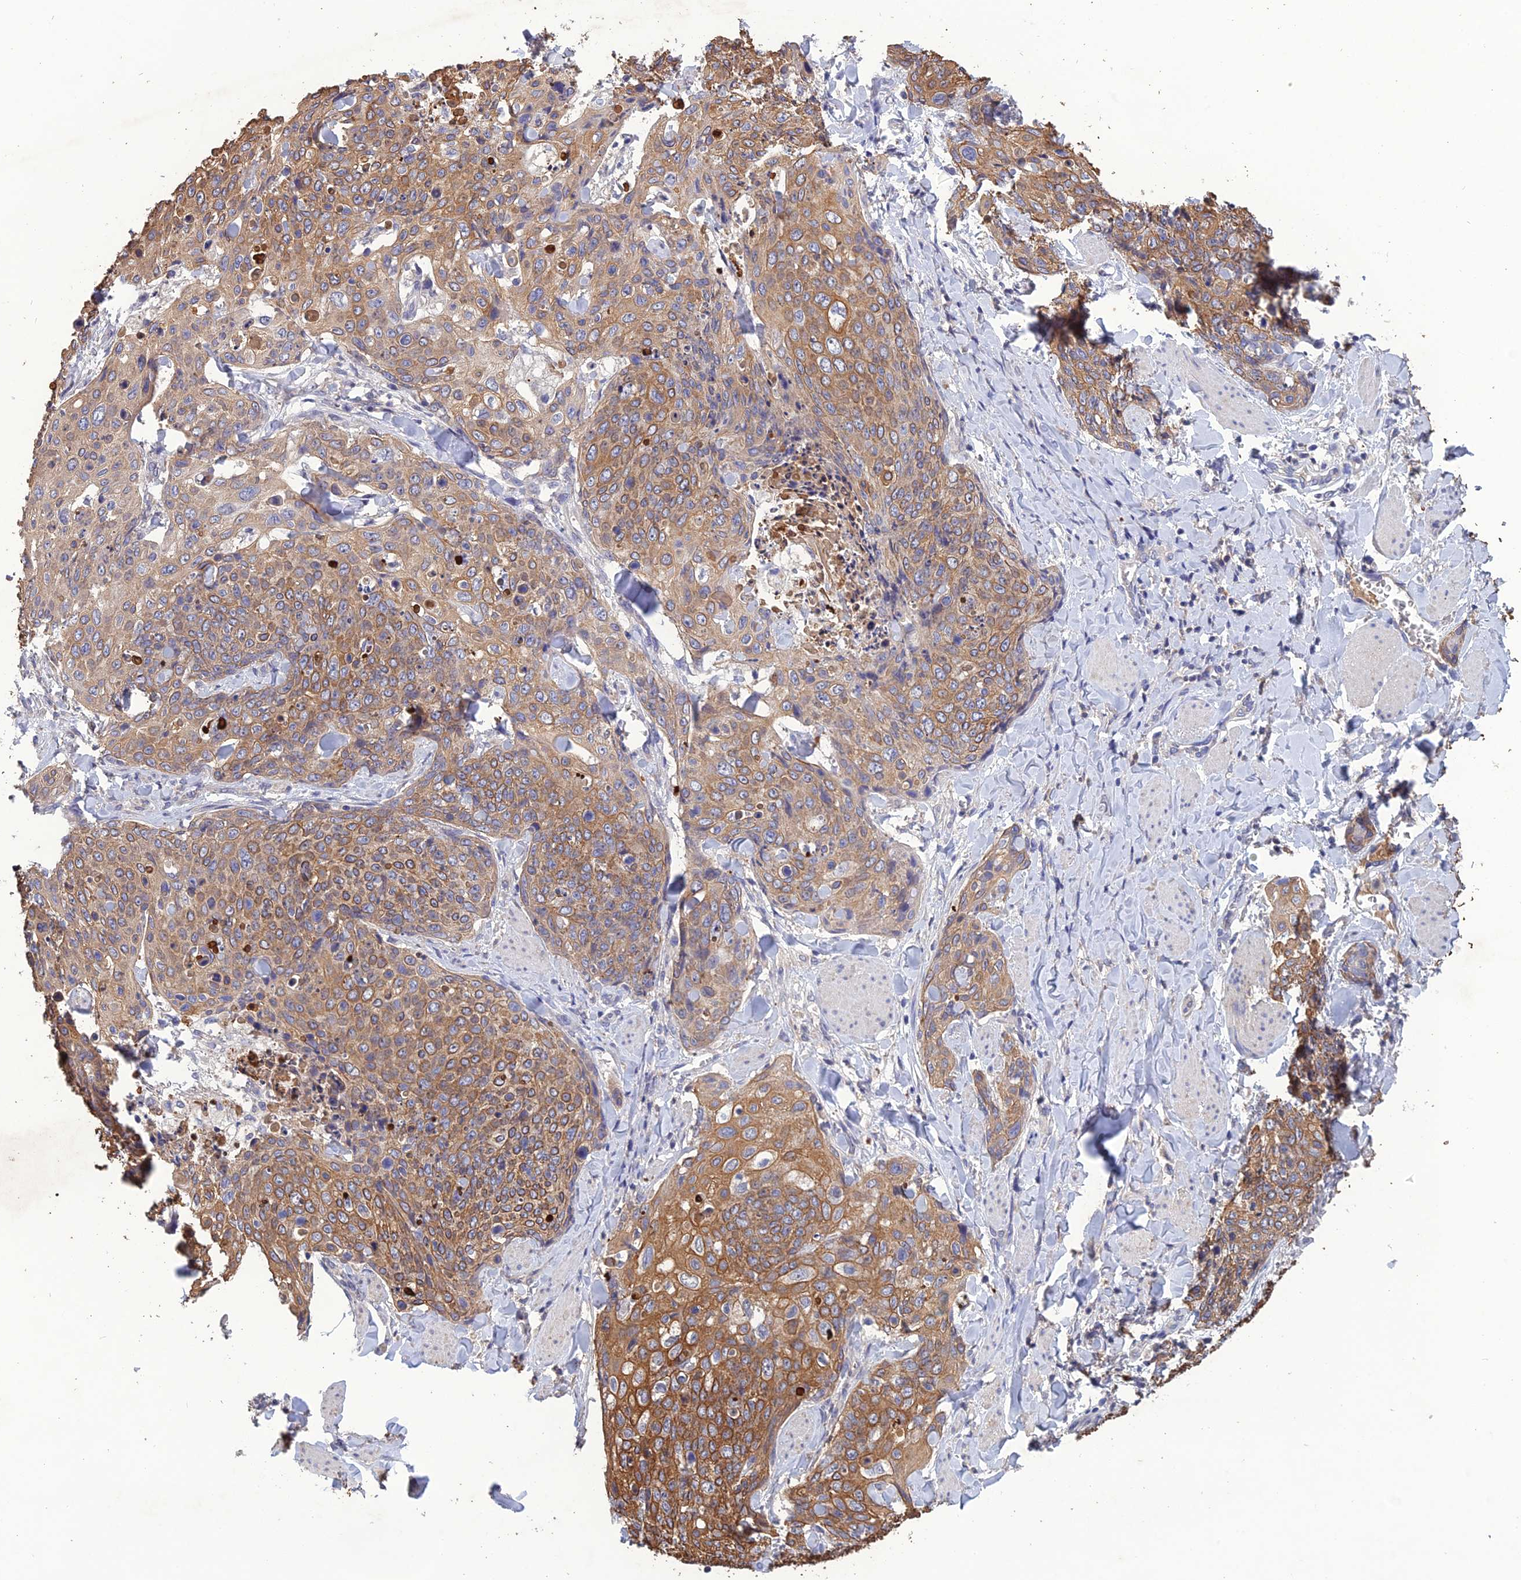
{"staining": {"intensity": "moderate", "quantity": ">75%", "location": "cytoplasmic/membranous"}, "tissue": "skin cancer", "cell_type": "Tumor cells", "image_type": "cancer", "snomed": [{"axis": "morphology", "description": "Squamous cell carcinoma, NOS"}, {"axis": "topography", "description": "Skin"}, {"axis": "topography", "description": "Vulva"}], "caption": "Human skin cancer (squamous cell carcinoma) stained for a protein (brown) reveals moderate cytoplasmic/membranous positive staining in approximately >75% of tumor cells.", "gene": "SLC39A13", "patient": {"sex": "female", "age": 85}}